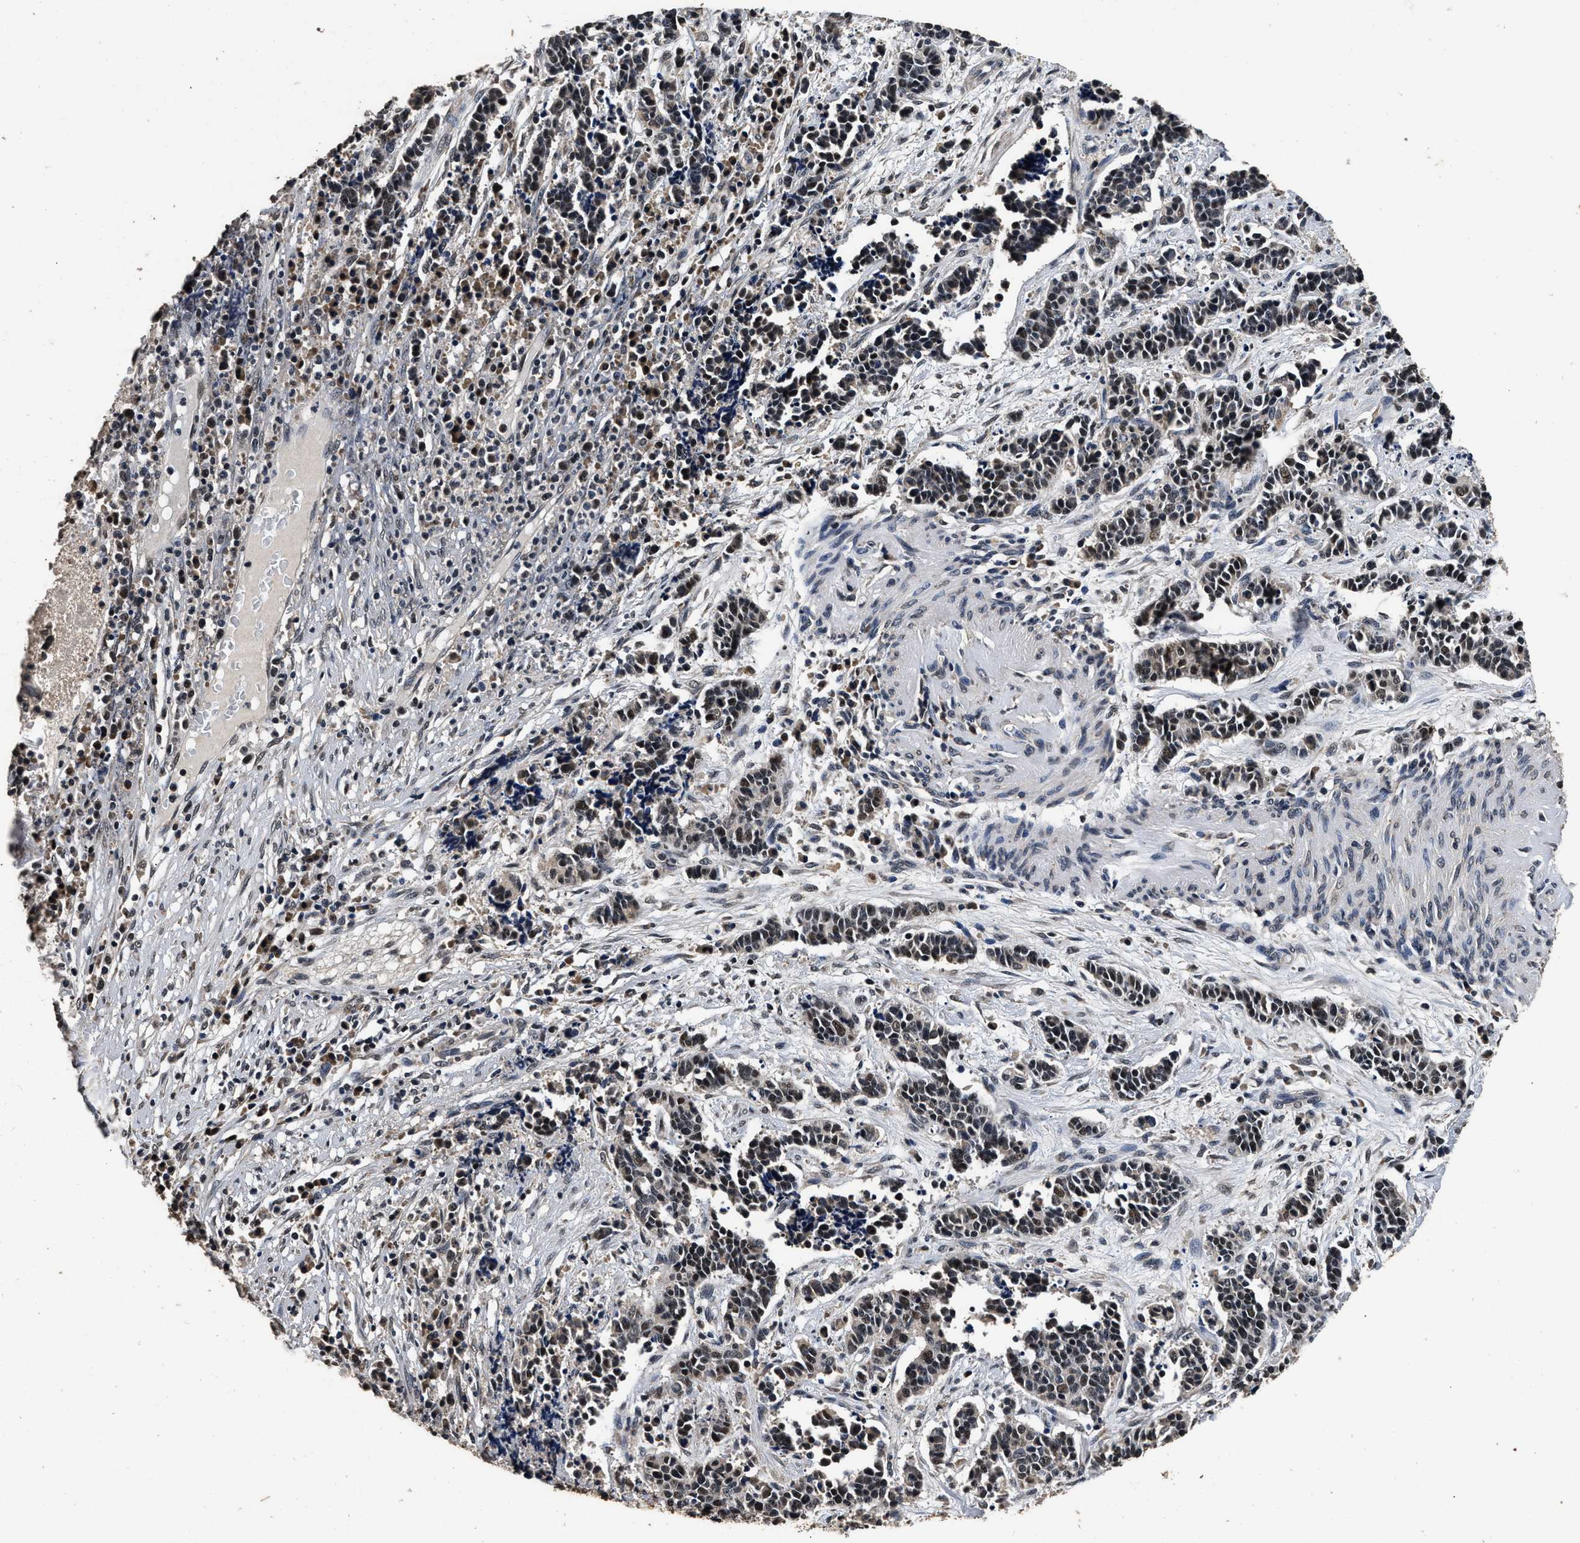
{"staining": {"intensity": "strong", "quantity": ">75%", "location": "nuclear"}, "tissue": "cervical cancer", "cell_type": "Tumor cells", "image_type": "cancer", "snomed": [{"axis": "morphology", "description": "Squamous cell carcinoma, NOS"}, {"axis": "topography", "description": "Cervix"}], "caption": "This histopathology image reveals immunohistochemistry (IHC) staining of cervical cancer, with high strong nuclear expression in about >75% of tumor cells.", "gene": "CSTF1", "patient": {"sex": "female", "age": 35}}